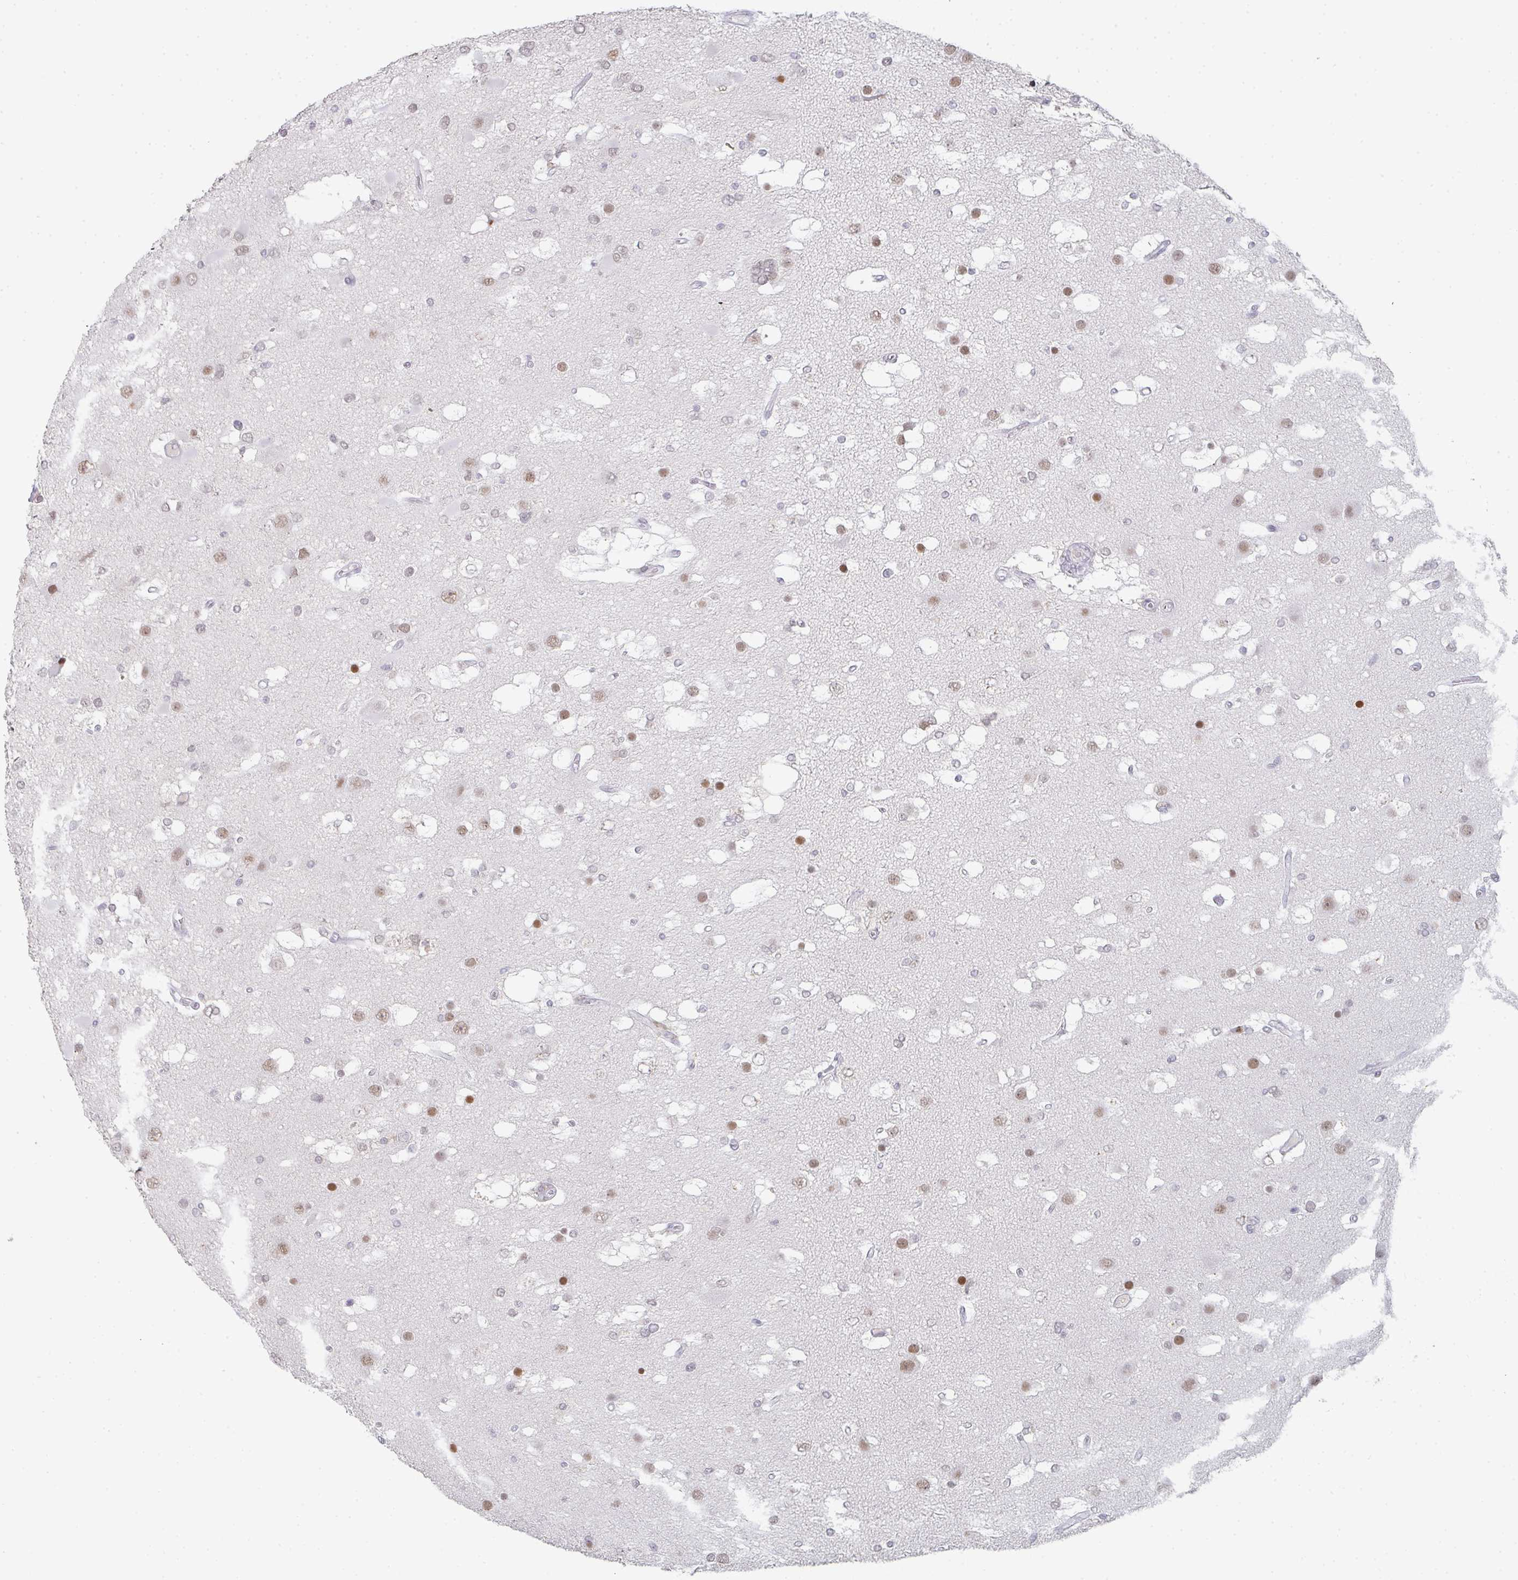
{"staining": {"intensity": "negative", "quantity": "none", "location": "none"}, "tissue": "glioma", "cell_type": "Tumor cells", "image_type": "cancer", "snomed": [{"axis": "morphology", "description": "Glioma, malignant, High grade"}, {"axis": "topography", "description": "Brain"}], "caption": "Photomicrograph shows no protein expression in tumor cells of malignant high-grade glioma tissue.", "gene": "LIN54", "patient": {"sex": "male", "age": 53}}